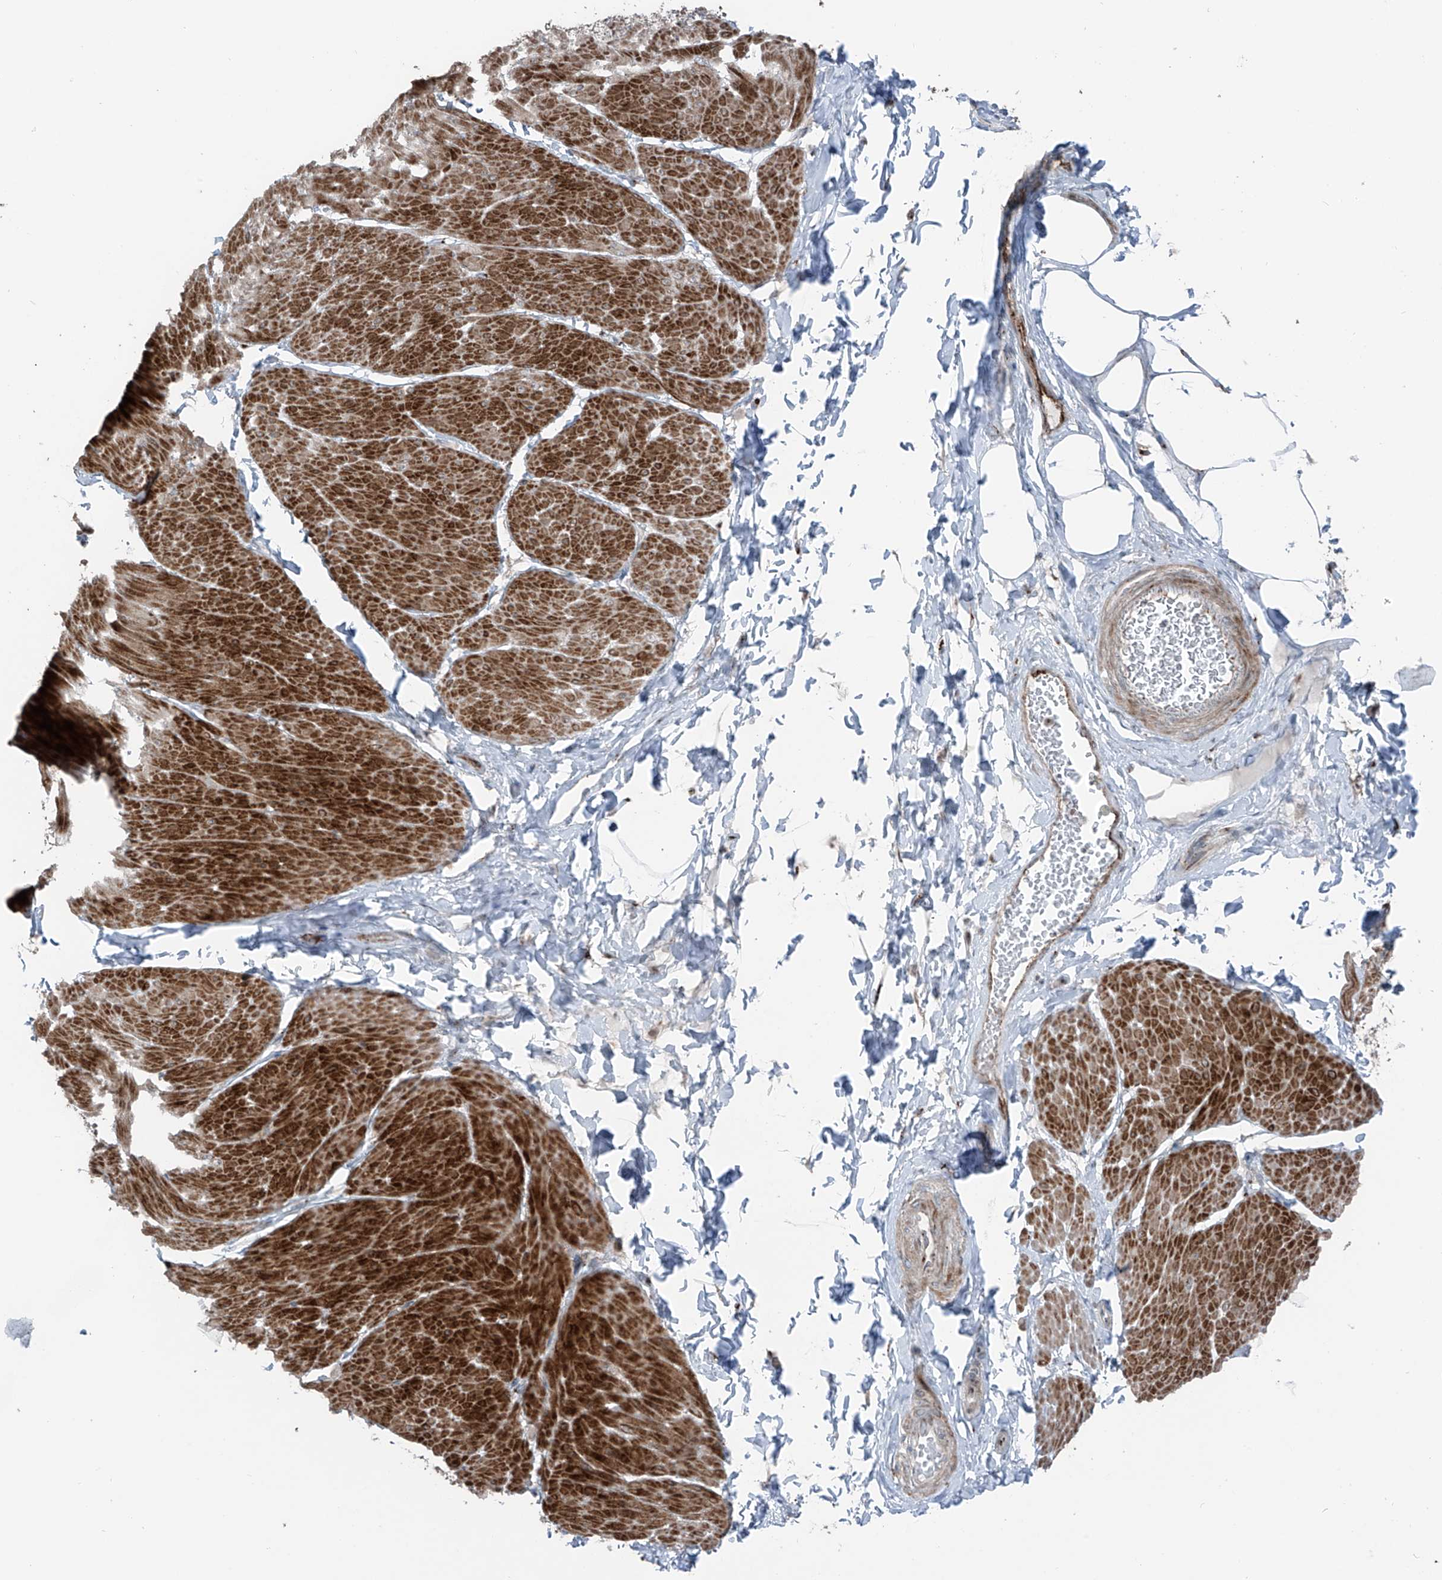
{"staining": {"intensity": "strong", "quantity": ">75%", "location": "cytoplasmic/membranous"}, "tissue": "smooth muscle", "cell_type": "Smooth muscle cells", "image_type": "normal", "snomed": [{"axis": "morphology", "description": "Urothelial carcinoma, High grade"}, {"axis": "topography", "description": "Urinary bladder"}], "caption": "Smooth muscle stained with DAB immunohistochemistry (IHC) exhibits high levels of strong cytoplasmic/membranous positivity in approximately >75% of smooth muscle cells.", "gene": "ERLEC1", "patient": {"sex": "male", "age": 46}}